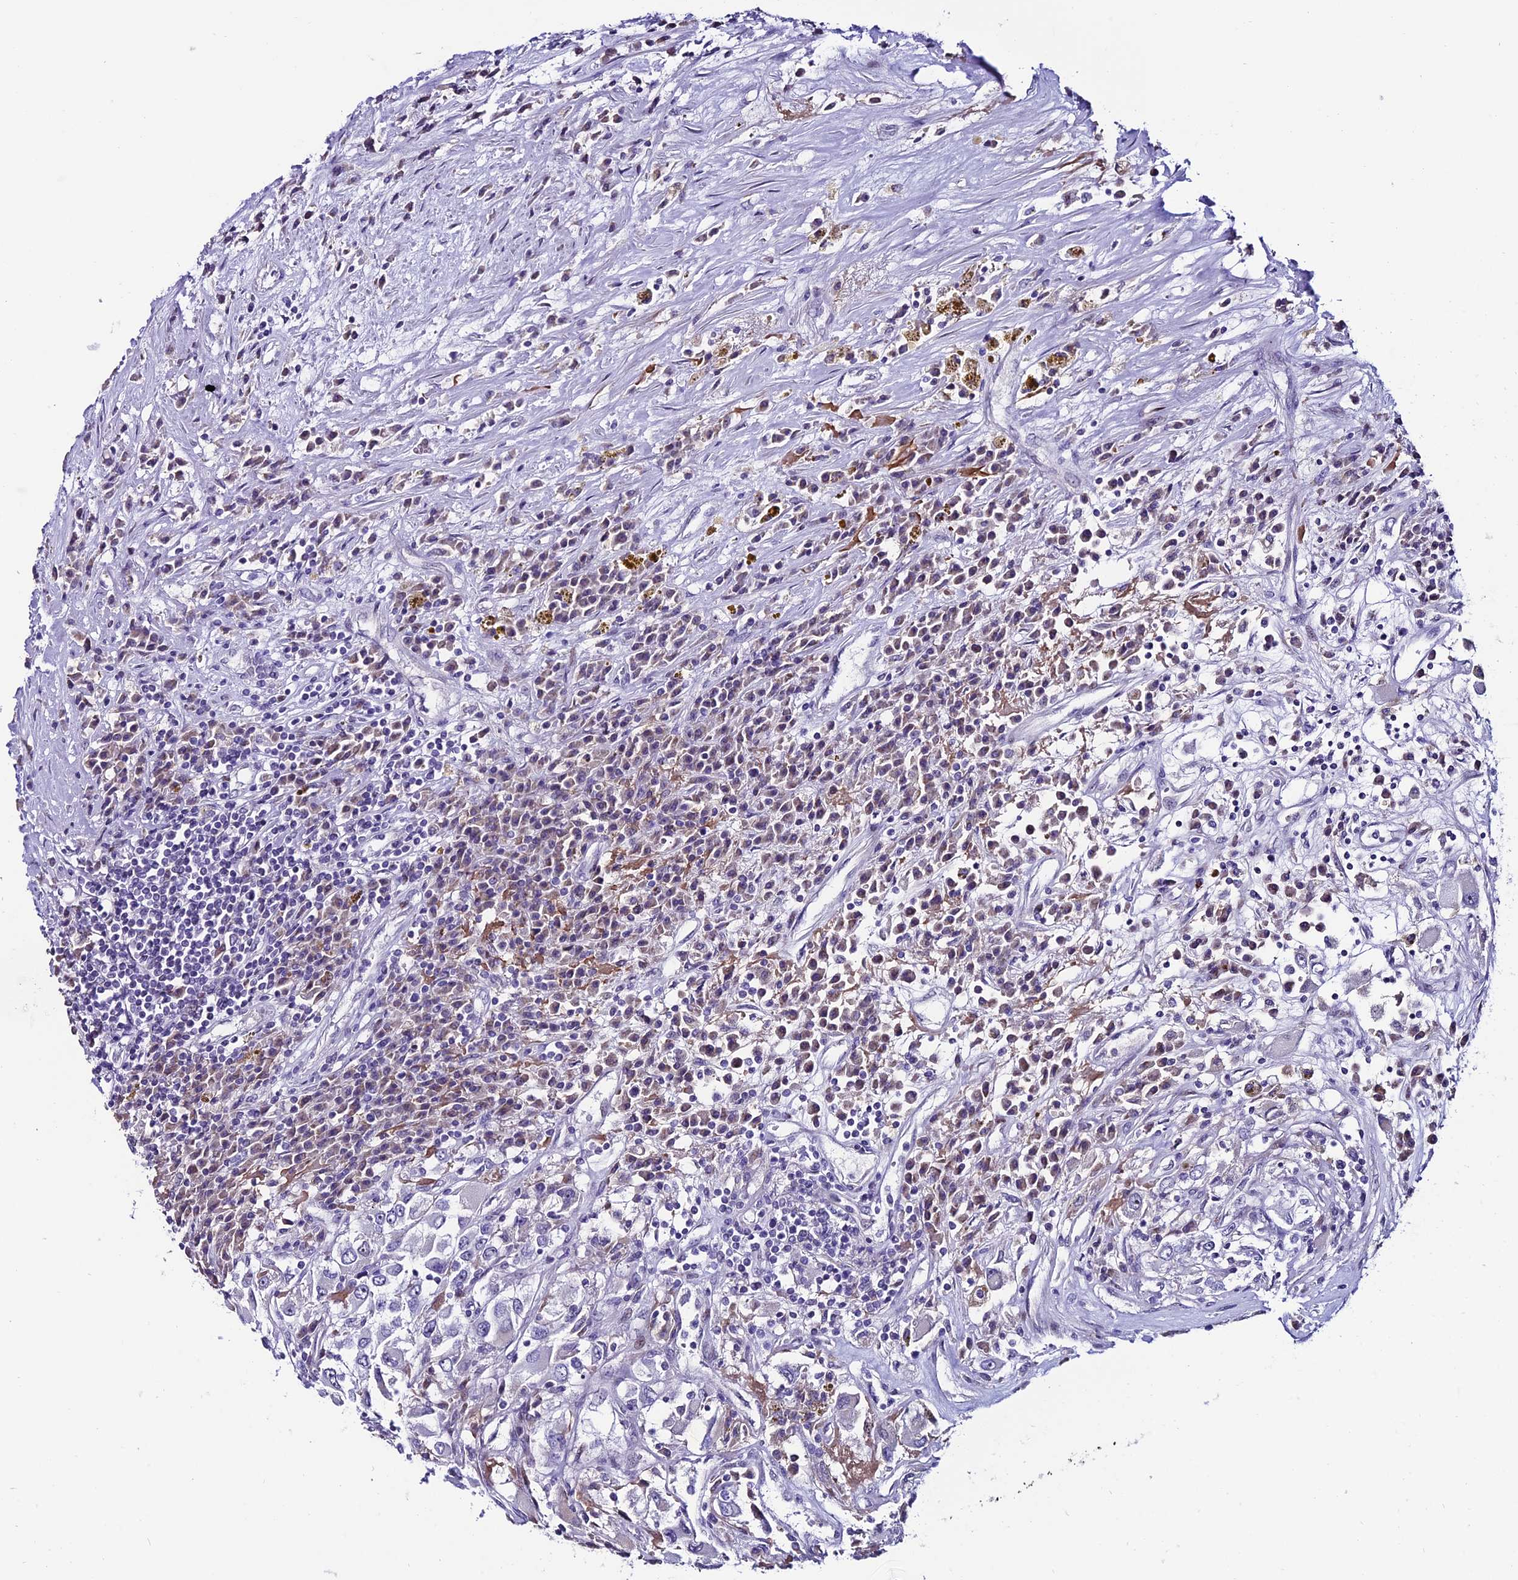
{"staining": {"intensity": "negative", "quantity": "none", "location": "none"}, "tissue": "renal cancer", "cell_type": "Tumor cells", "image_type": "cancer", "snomed": [{"axis": "morphology", "description": "Adenocarcinoma, NOS"}, {"axis": "topography", "description": "Kidney"}], "caption": "Image shows no significant protein positivity in tumor cells of renal cancer.", "gene": "SLC10A1", "patient": {"sex": "female", "age": 52}}